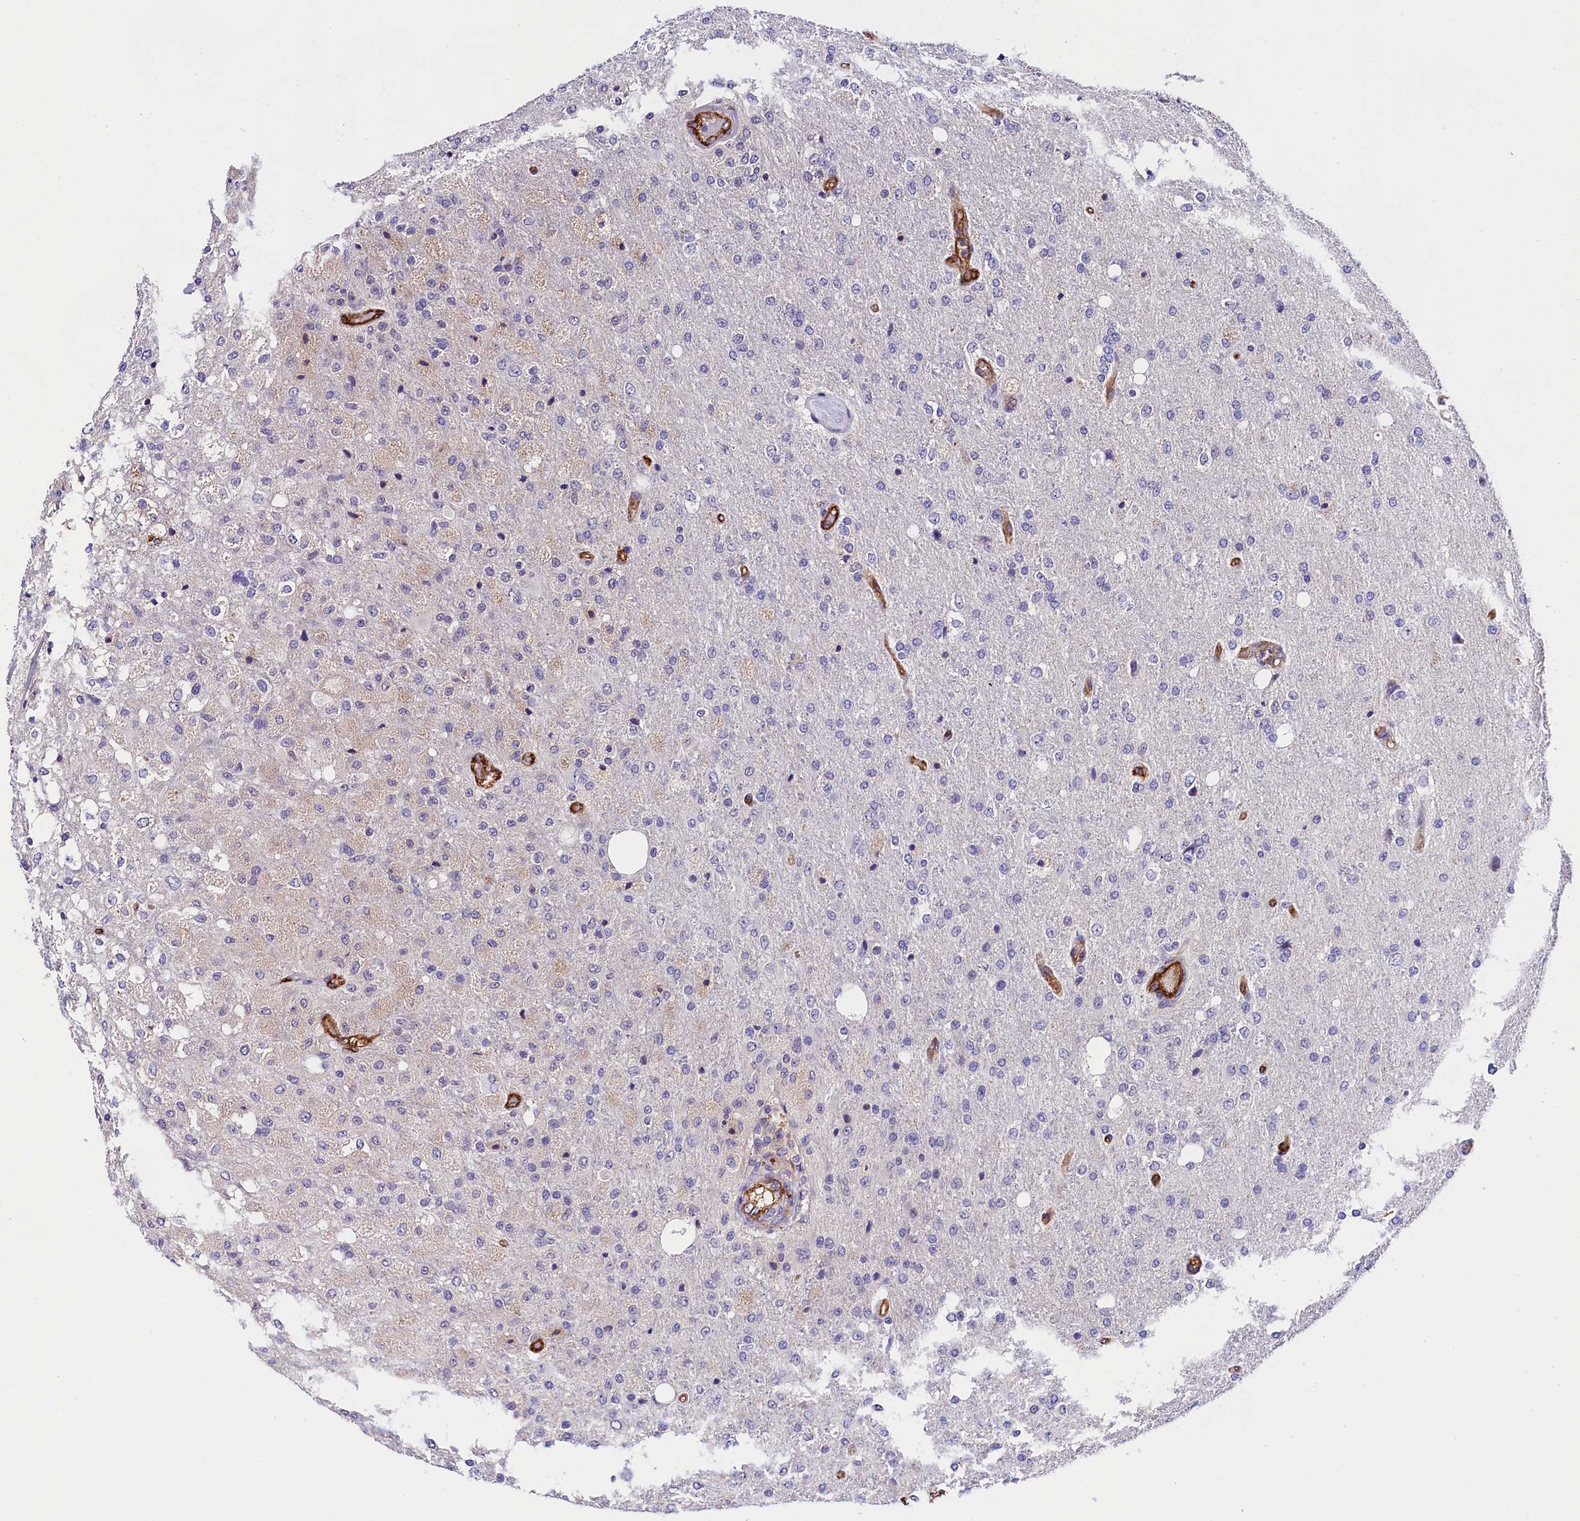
{"staining": {"intensity": "negative", "quantity": "none", "location": "none"}, "tissue": "glioma", "cell_type": "Tumor cells", "image_type": "cancer", "snomed": [{"axis": "morphology", "description": "Normal tissue, NOS"}, {"axis": "morphology", "description": "Glioma, malignant, High grade"}, {"axis": "topography", "description": "Cerebral cortex"}], "caption": "Tumor cells are negative for brown protein staining in malignant glioma (high-grade). The staining was performed using DAB to visualize the protein expression in brown, while the nuclei were stained in blue with hematoxylin (Magnification: 20x).", "gene": "OAS3", "patient": {"sex": "male", "age": 77}}